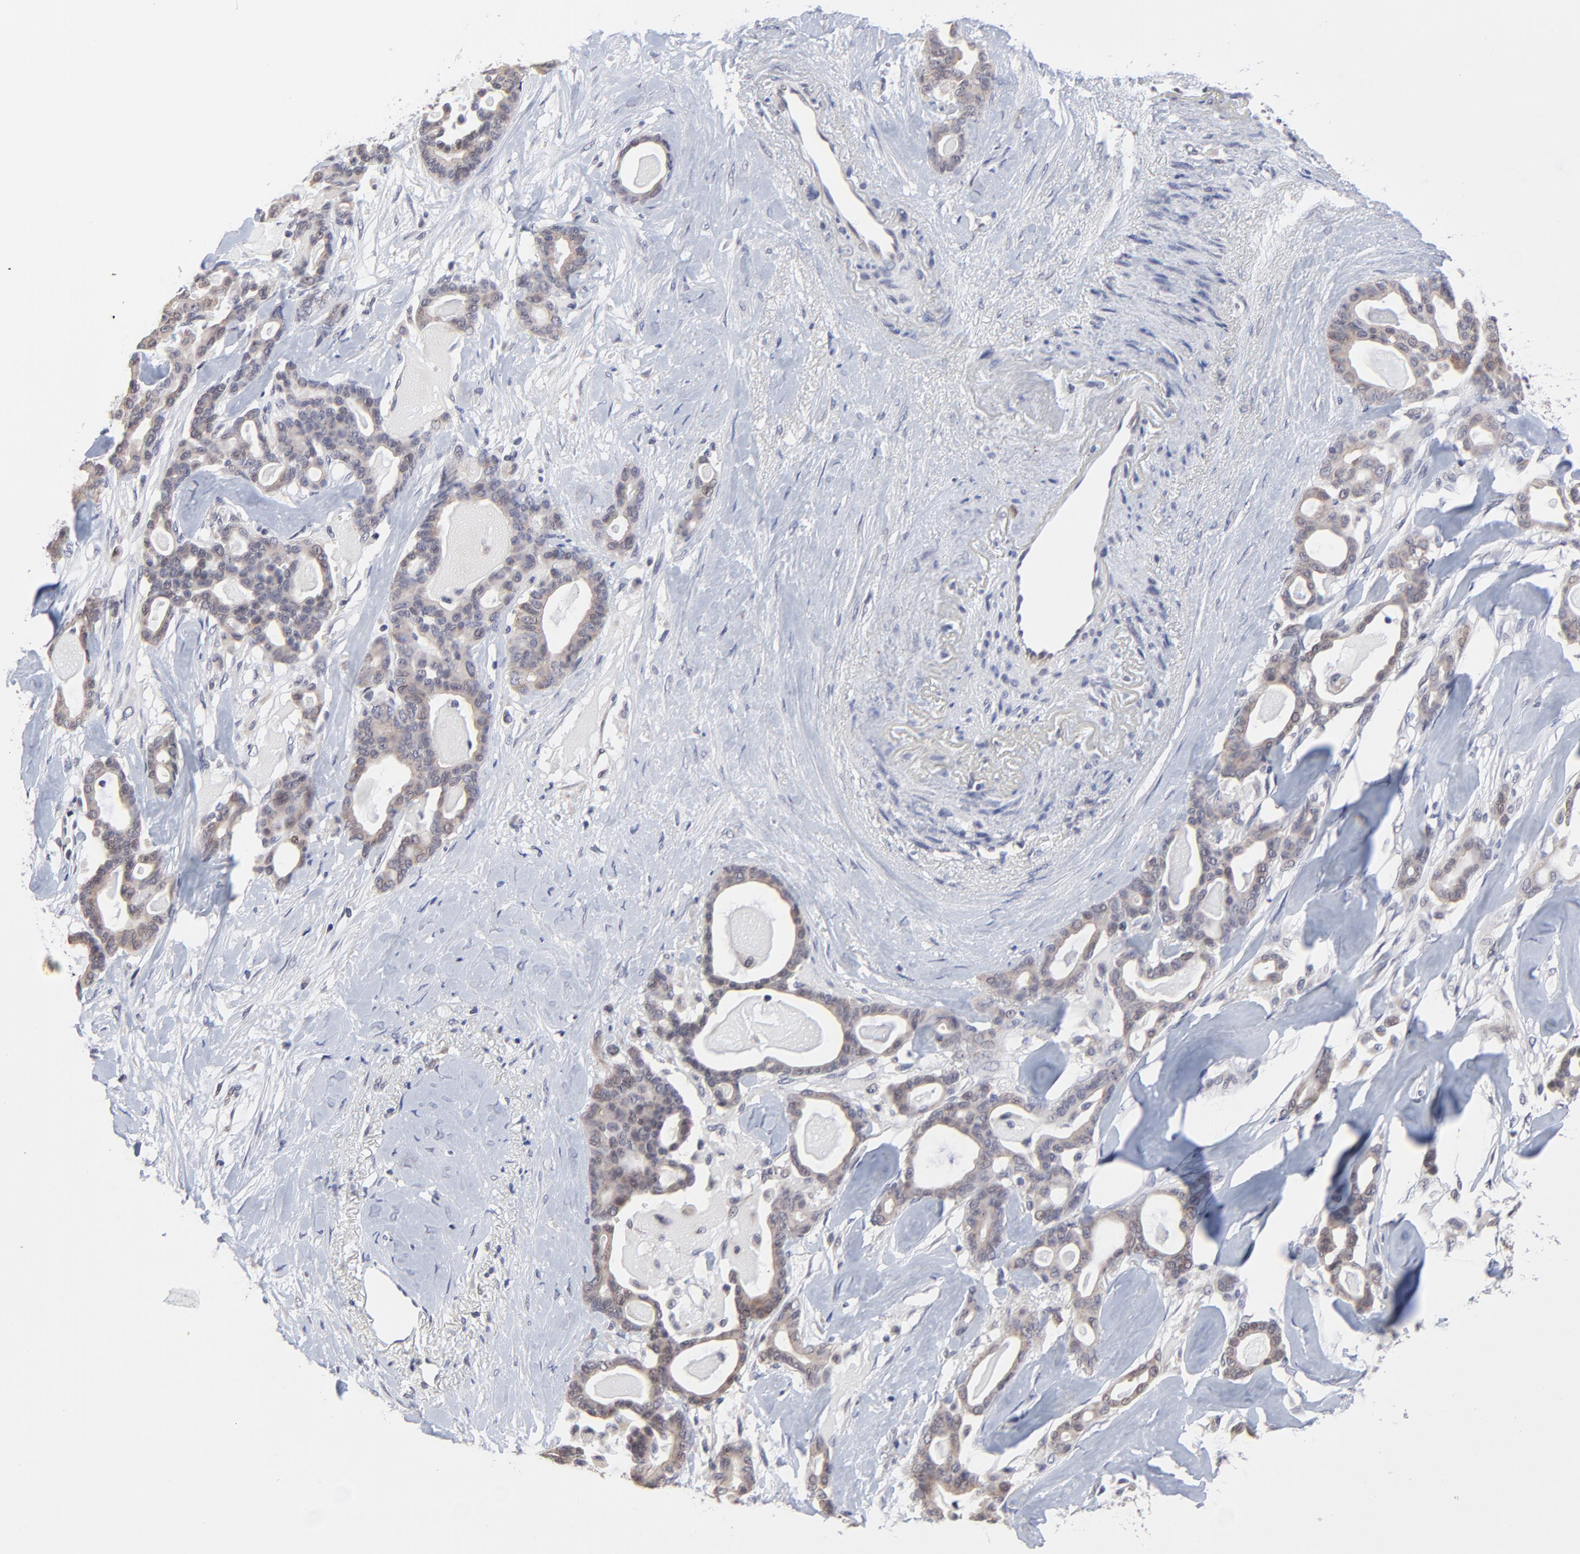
{"staining": {"intensity": "weak", "quantity": ">75%", "location": "cytoplasmic/membranous"}, "tissue": "pancreatic cancer", "cell_type": "Tumor cells", "image_type": "cancer", "snomed": [{"axis": "morphology", "description": "Adenocarcinoma, NOS"}, {"axis": "topography", "description": "Pancreas"}], "caption": "A brown stain highlights weak cytoplasmic/membranous staining of a protein in adenocarcinoma (pancreatic) tumor cells.", "gene": "FBXO8", "patient": {"sex": "male", "age": 63}}